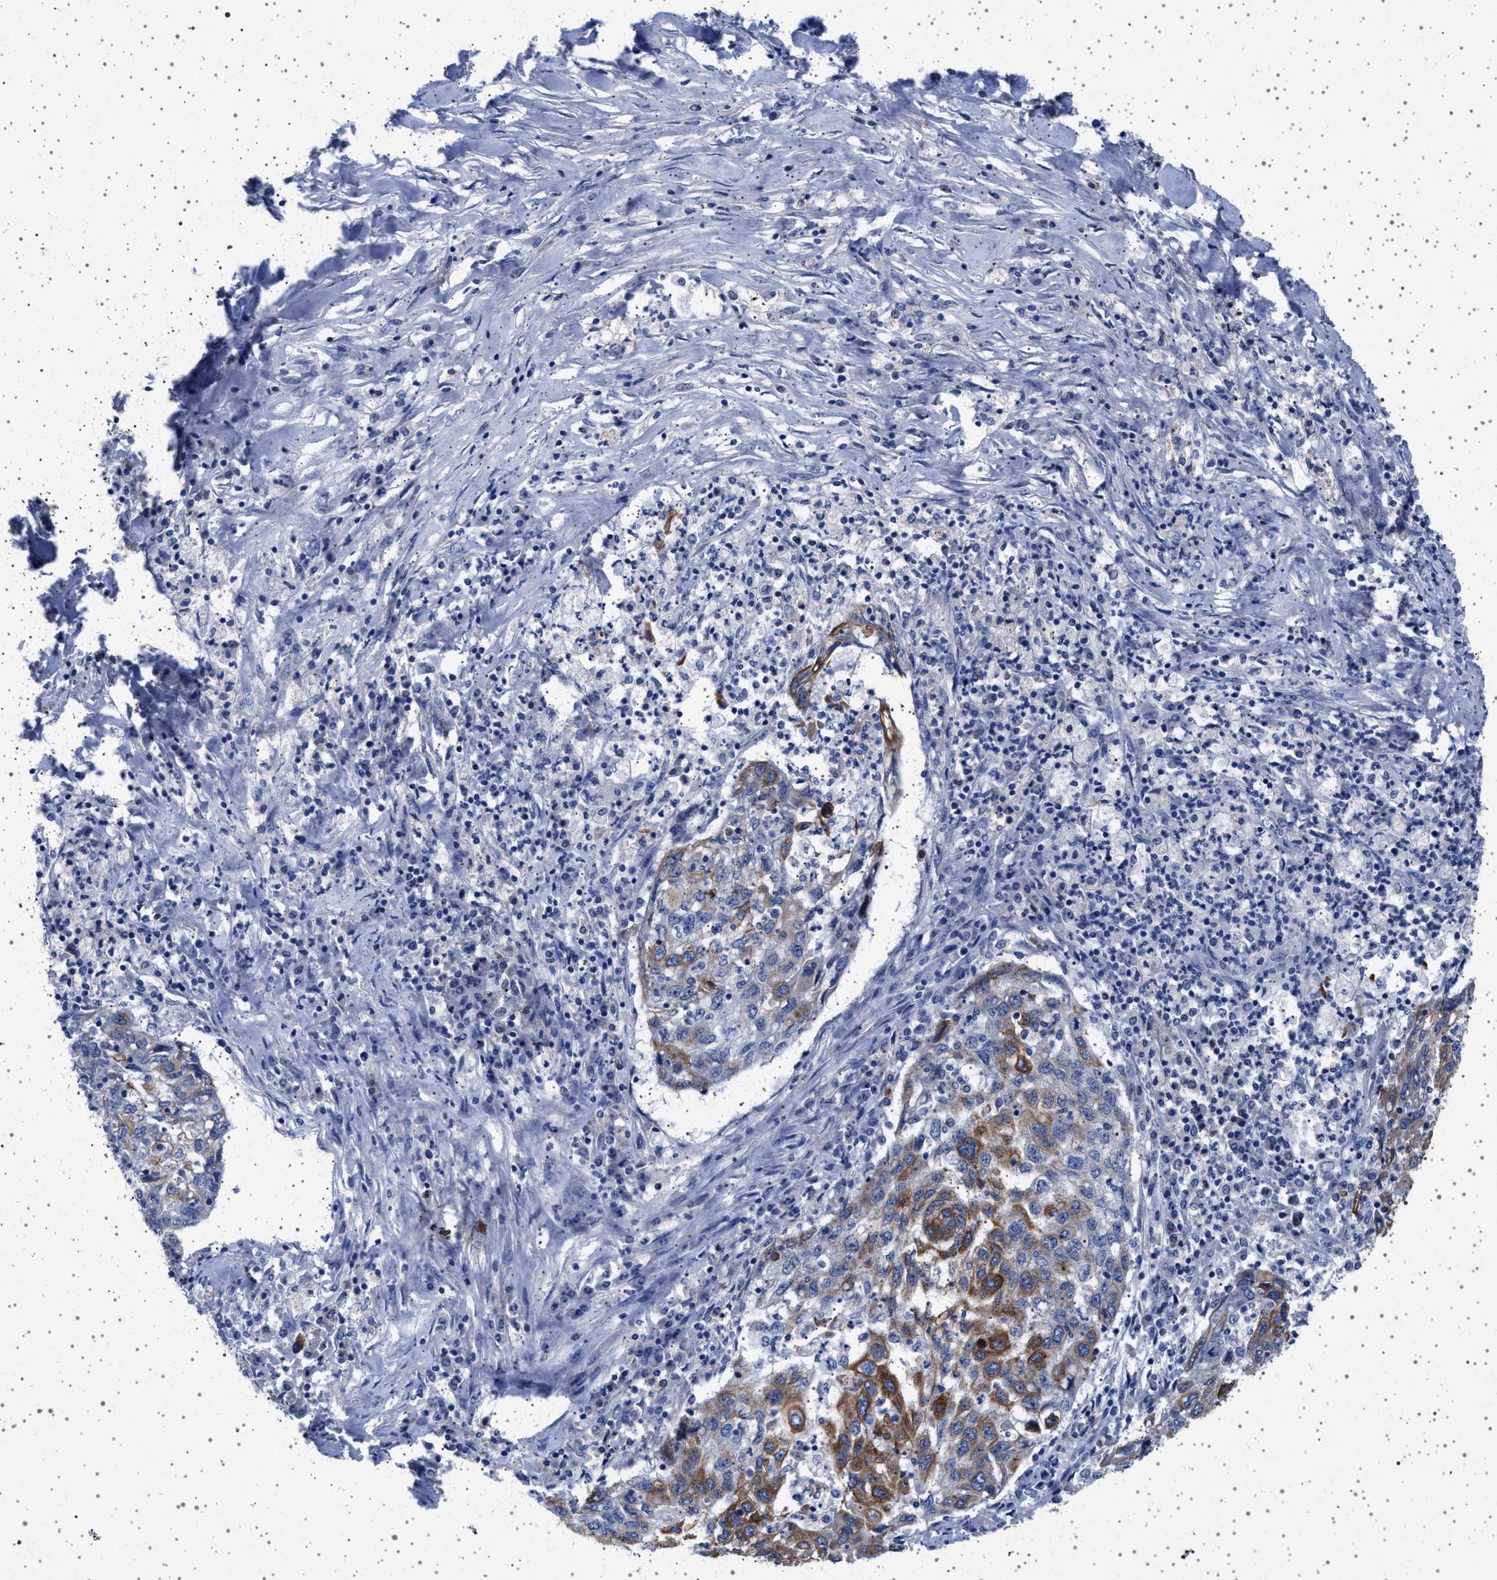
{"staining": {"intensity": "strong", "quantity": ">75%", "location": "cytoplasmic/membranous"}, "tissue": "lung cancer", "cell_type": "Tumor cells", "image_type": "cancer", "snomed": [{"axis": "morphology", "description": "Squamous cell carcinoma, NOS"}, {"axis": "topography", "description": "Lung"}], "caption": "A high amount of strong cytoplasmic/membranous positivity is present in approximately >75% of tumor cells in lung squamous cell carcinoma tissue. The protein is stained brown, and the nuclei are stained in blue (DAB IHC with brightfield microscopy, high magnification).", "gene": "TRMT10B", "patient": {"sex": "female", "age": 63}}